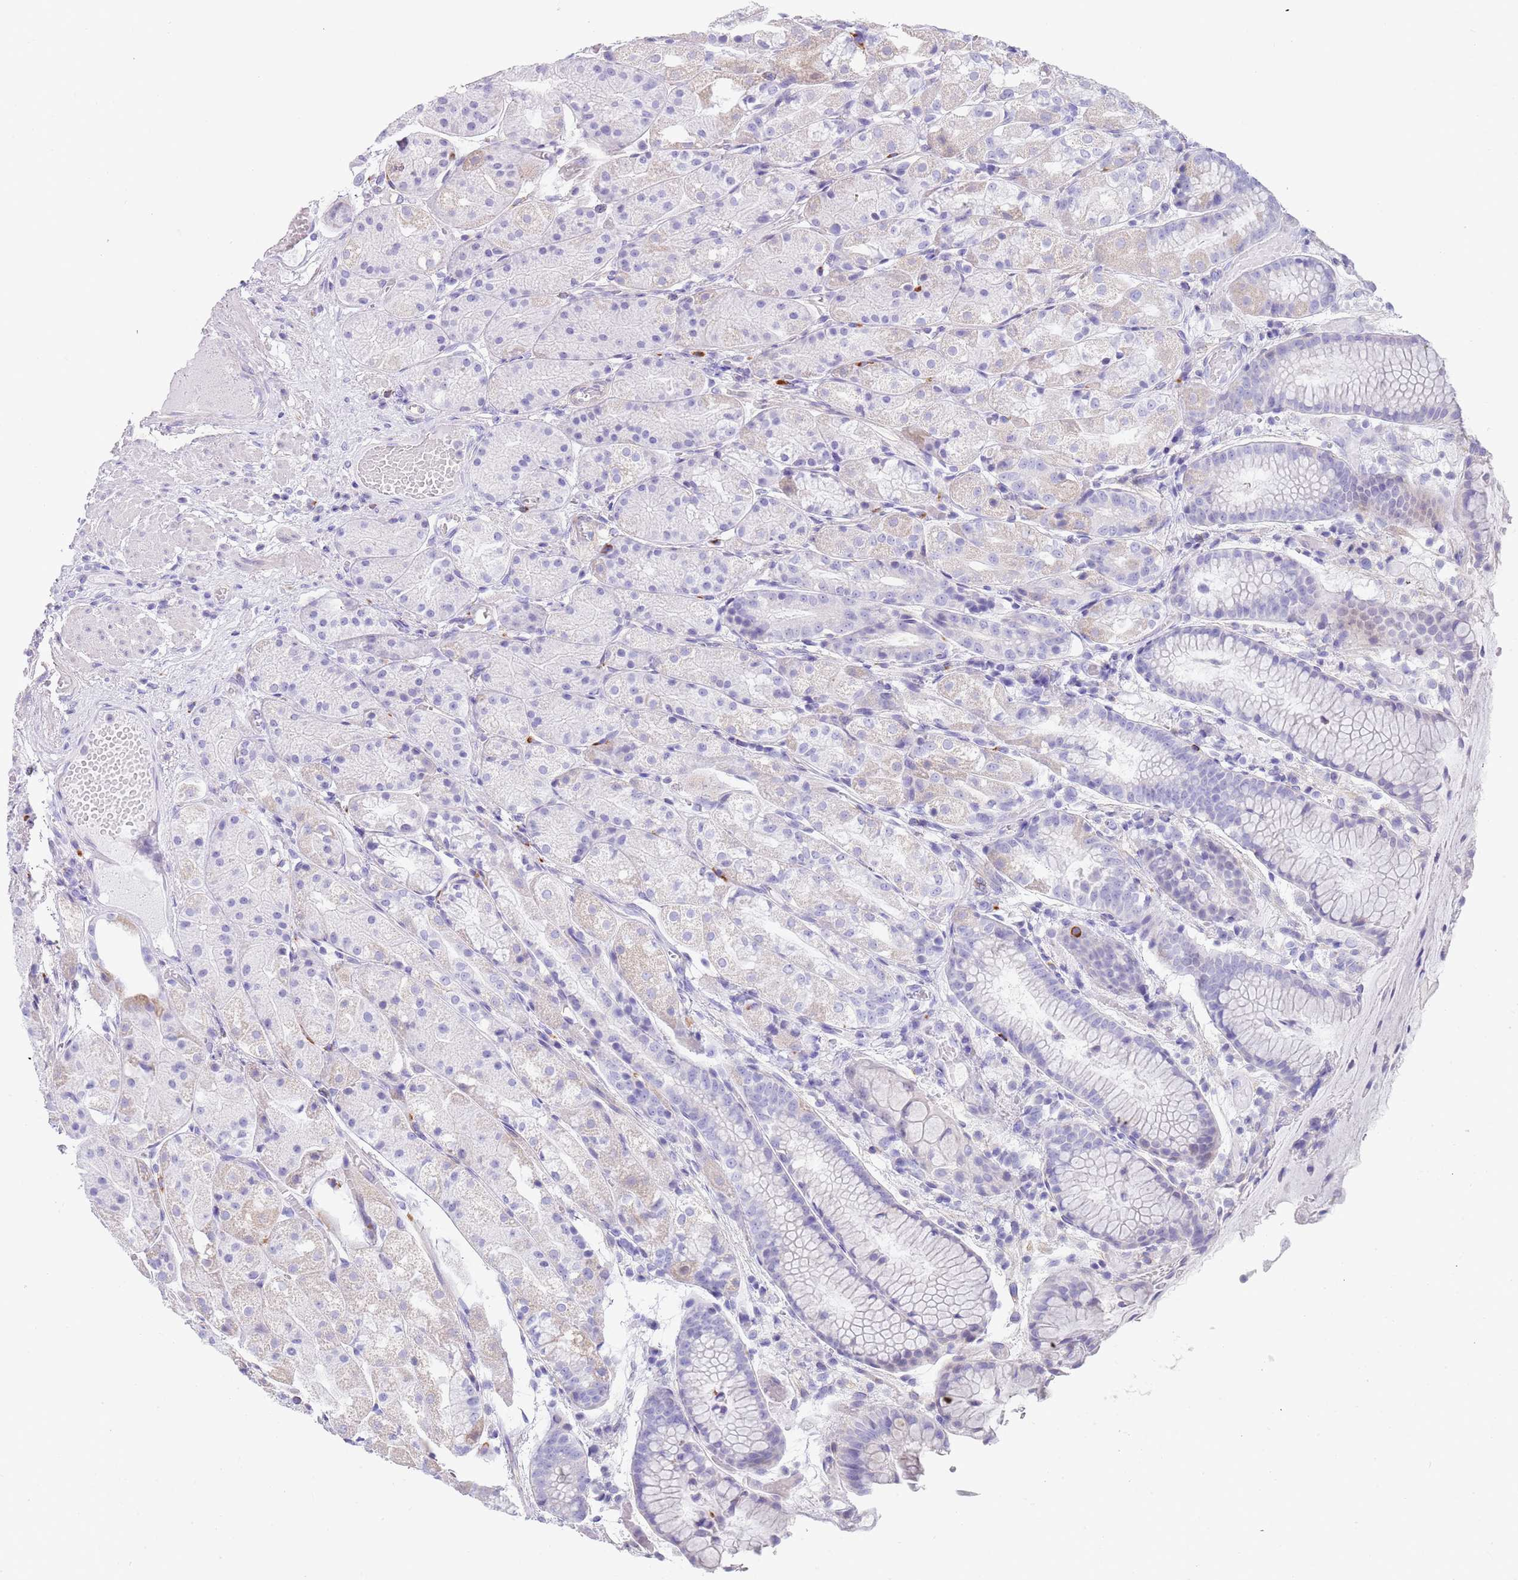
{"staining": {"intensity": "negative", "quantity": "none", "location": "none"}, "tissue": "stomach", "cell_type": "Glandular cells", "image_type": "normal", "snomed": [{"axis": "morphology", "description": "Normal tissue, NOS"}, {"axis": "topography", "description": "Stomach, upper"}], "caption": "IHC micrograph of normal human stomach stained for a protein (brown), which reveals no expression in glandular cells. Brightfield microscopy of immunohistochemistry (IHC) stained with DAB (brown) and hematoxylin (blue), captured at high magnification.", "gene": "CPXM2", "patient": {"sex": "male", "age": 72}}